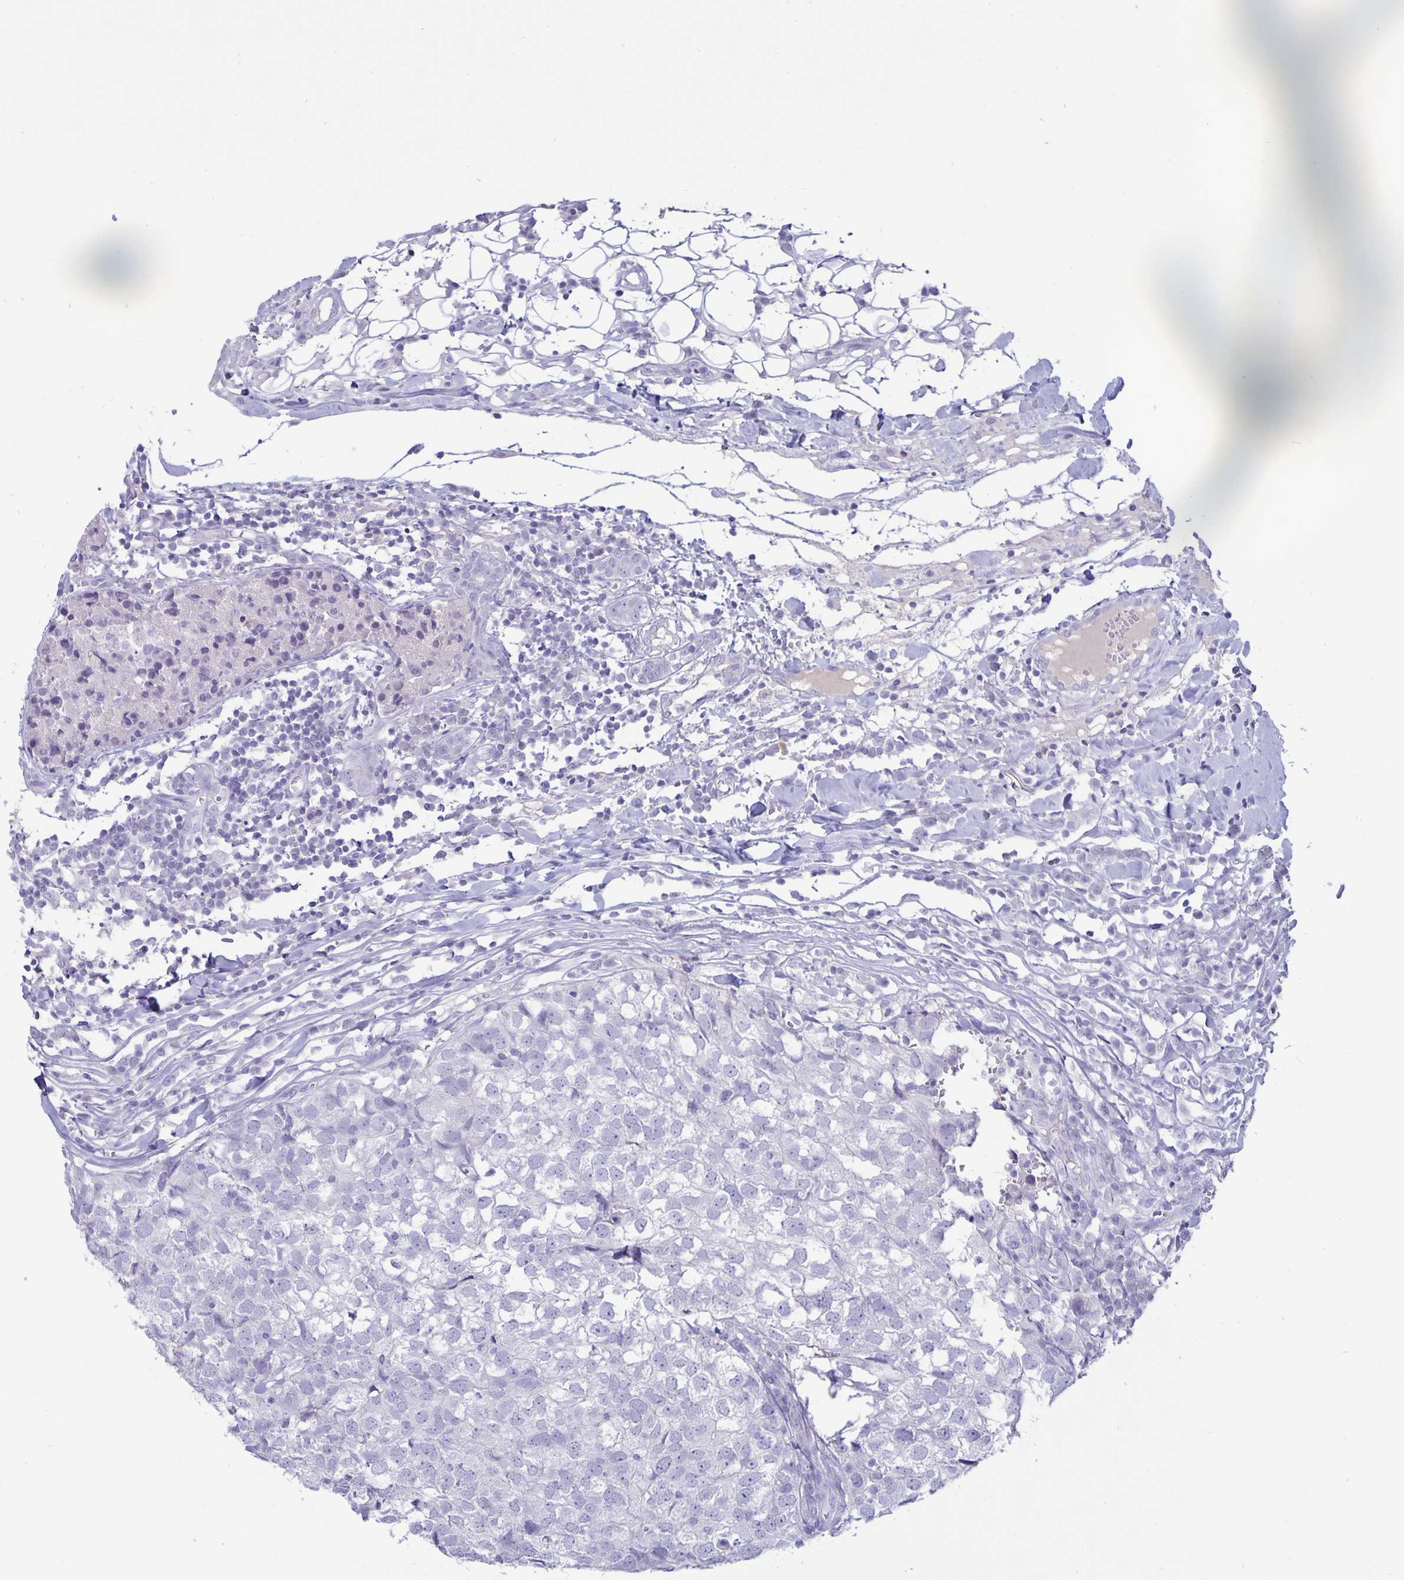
{"staining": {"intensity": "negative", "quantity": "none", "location": "none"}, "tissue": "breast cancer", "cell_type": "Tumor cells", "image_type": "cancer", "snomed": [{"axis": "morphology", "description": "Duct carcinoma"}, {"axis": "topography", "description": "Breast"}], "caption": "A photomicrograph of invasive ductal carcinoma (breast) stained for a protein demonstrates no brown staining in tumor cells.", "gene": "BPIFA3", "patient": {"sex": "female", "age": 30}}